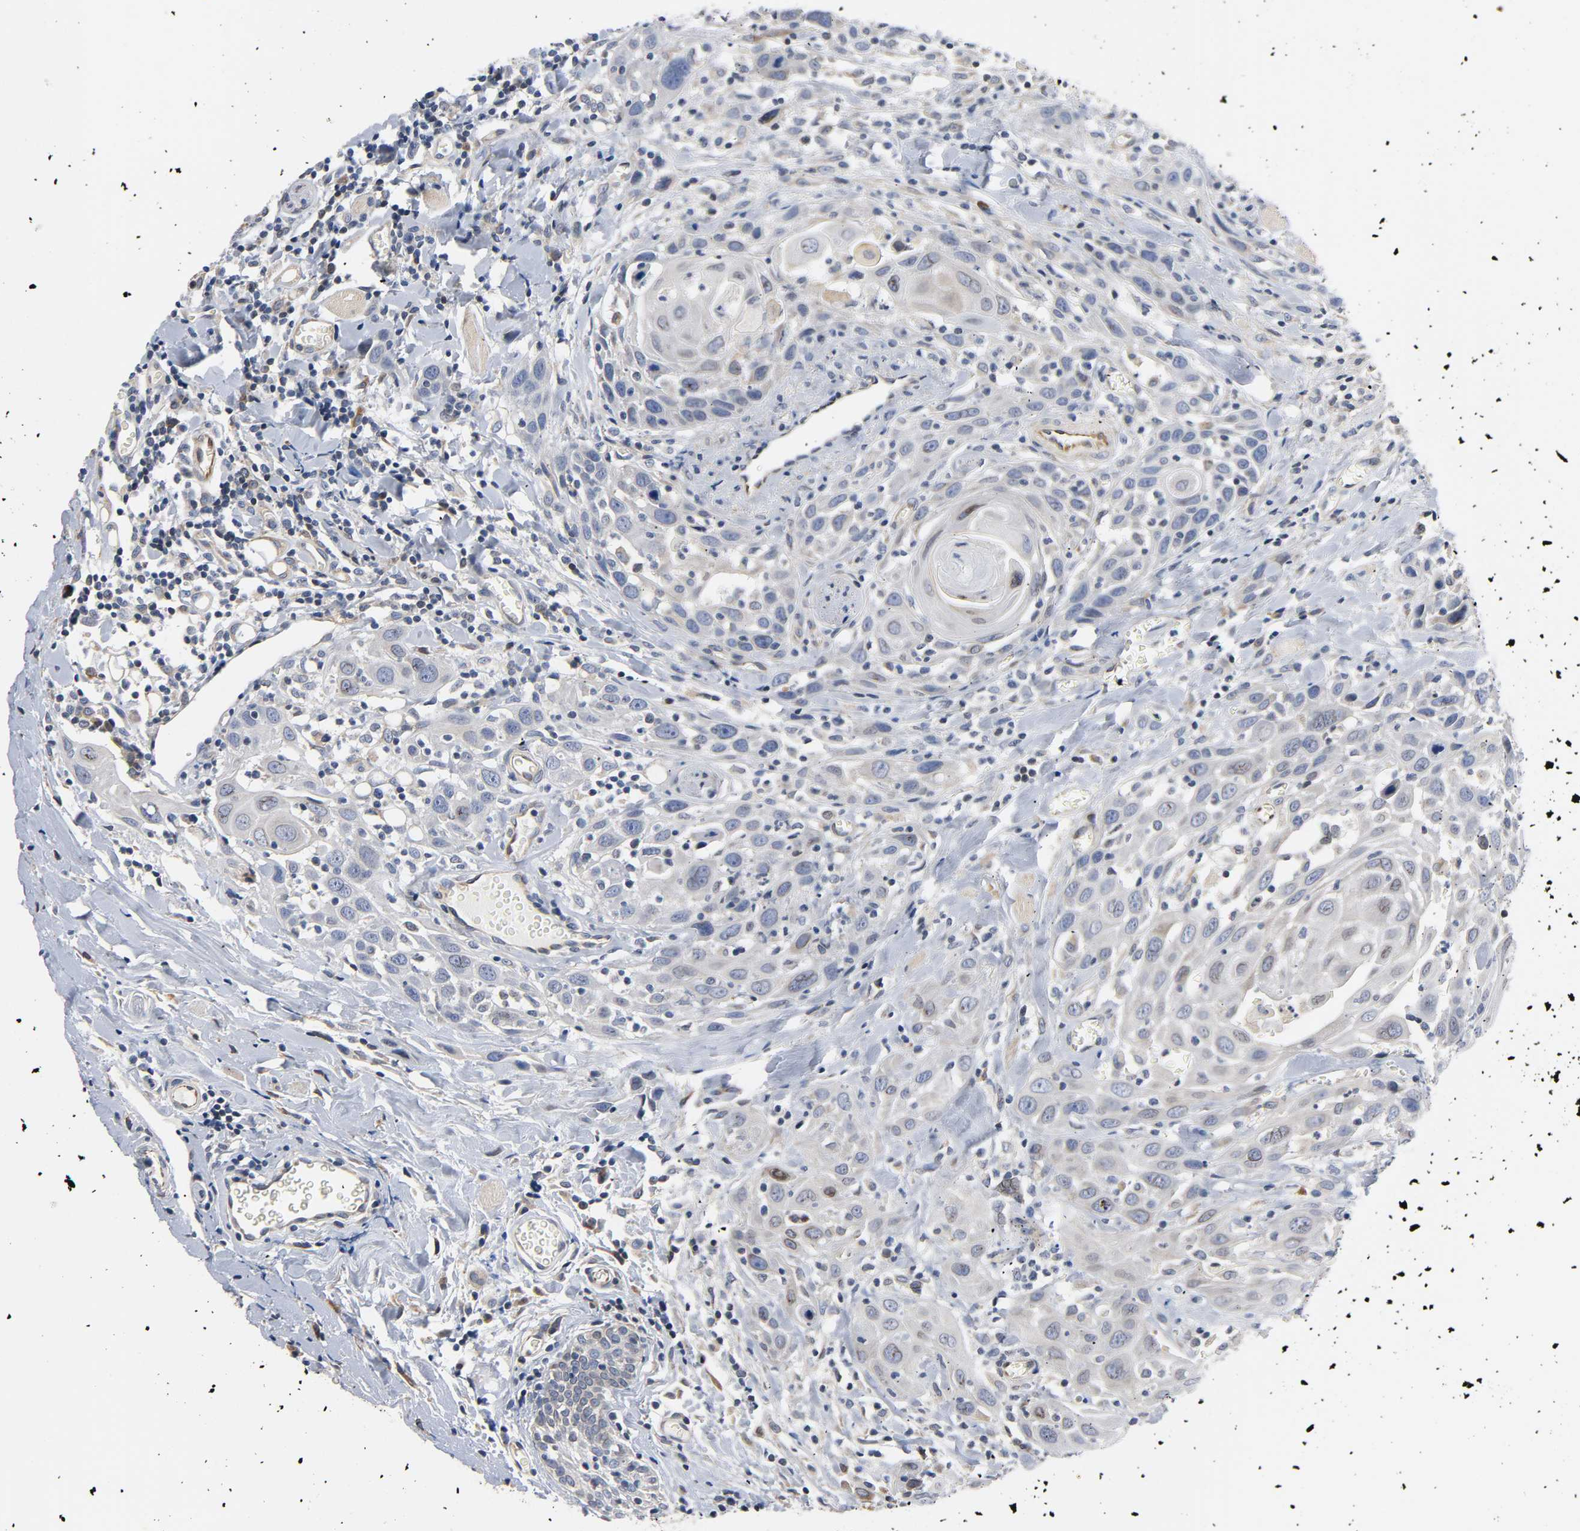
{"staining": {"intensity": "negative", "quantity": "none", "location": "none"}, "tissue": "head and neck cancer", "cell_type": "Tumor cells", "image_type": "cancer", "snomed": [{"axis": "morphology", "description": "Squamous cell carcinoma, NOS"}, {"axis": "topography", "description": "Oral tissue"}, {"axis": "topography", "description": "Head-Neck"}], "caption": "An IHC image of squamous cell carcinoma (head and neck) is shown. There is no staining in tumor cells of squamous cell carcinoma (head and neck).", "gene": "ASB6", "patient": {"sex": "female", "age": 50}}